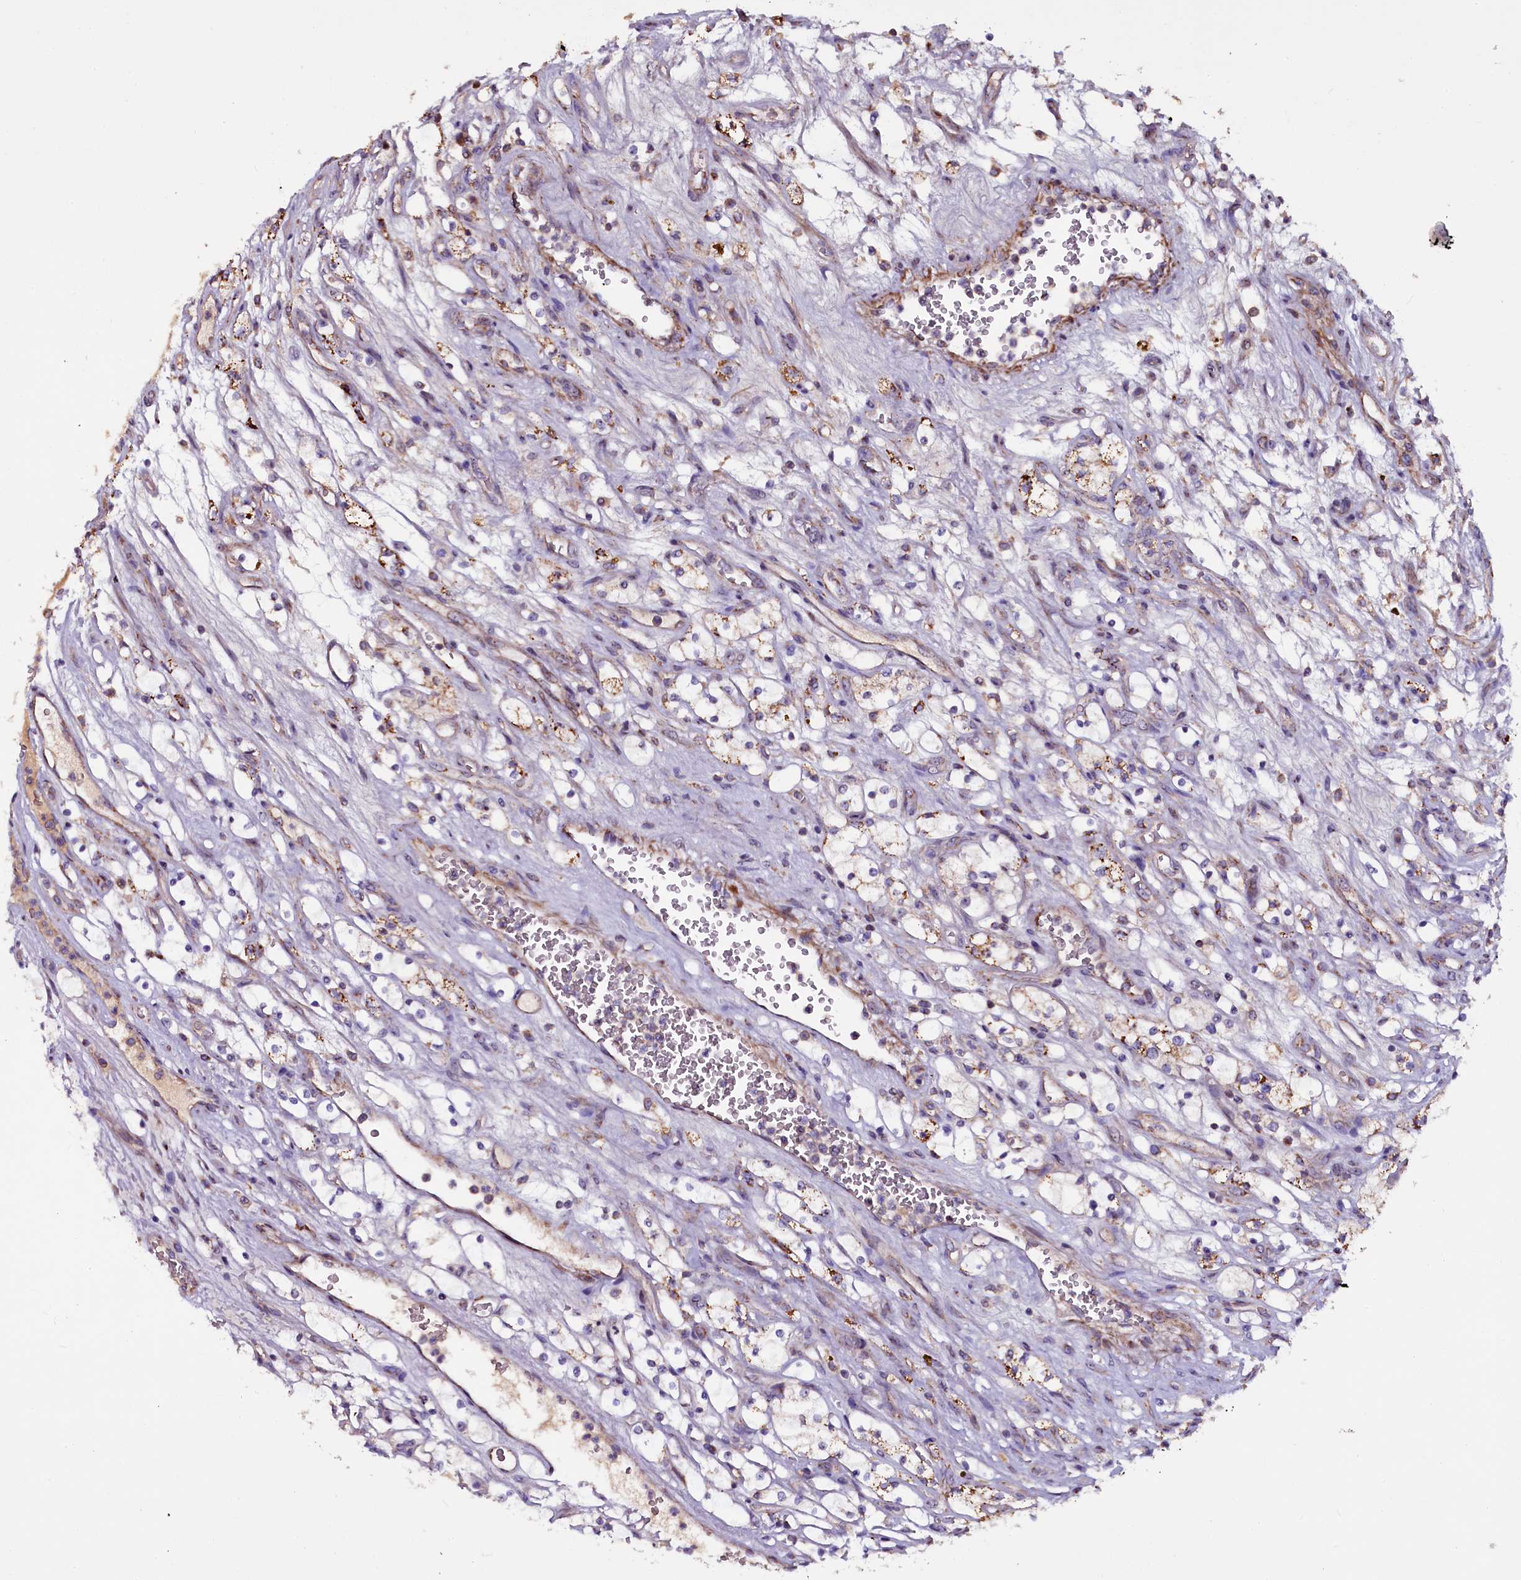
{"staining": {"intensity": "negative", "quantity": "none", "location": "none"}, "tissue": "renal cancer", "cell_type": "Tumor cells", "image_type": "cancer", "snomed": [{"axis": "morphology", "description": "Adenocarcinoma, NOS"}, {"axis": "topography", "description": "Kidney"}], "caption": "Renal cancer stained for a protein using immunohistochemistry displays no expression tumor cells.", "gene": "NAA80", "patient": {"sex": "female", "age": 69}}